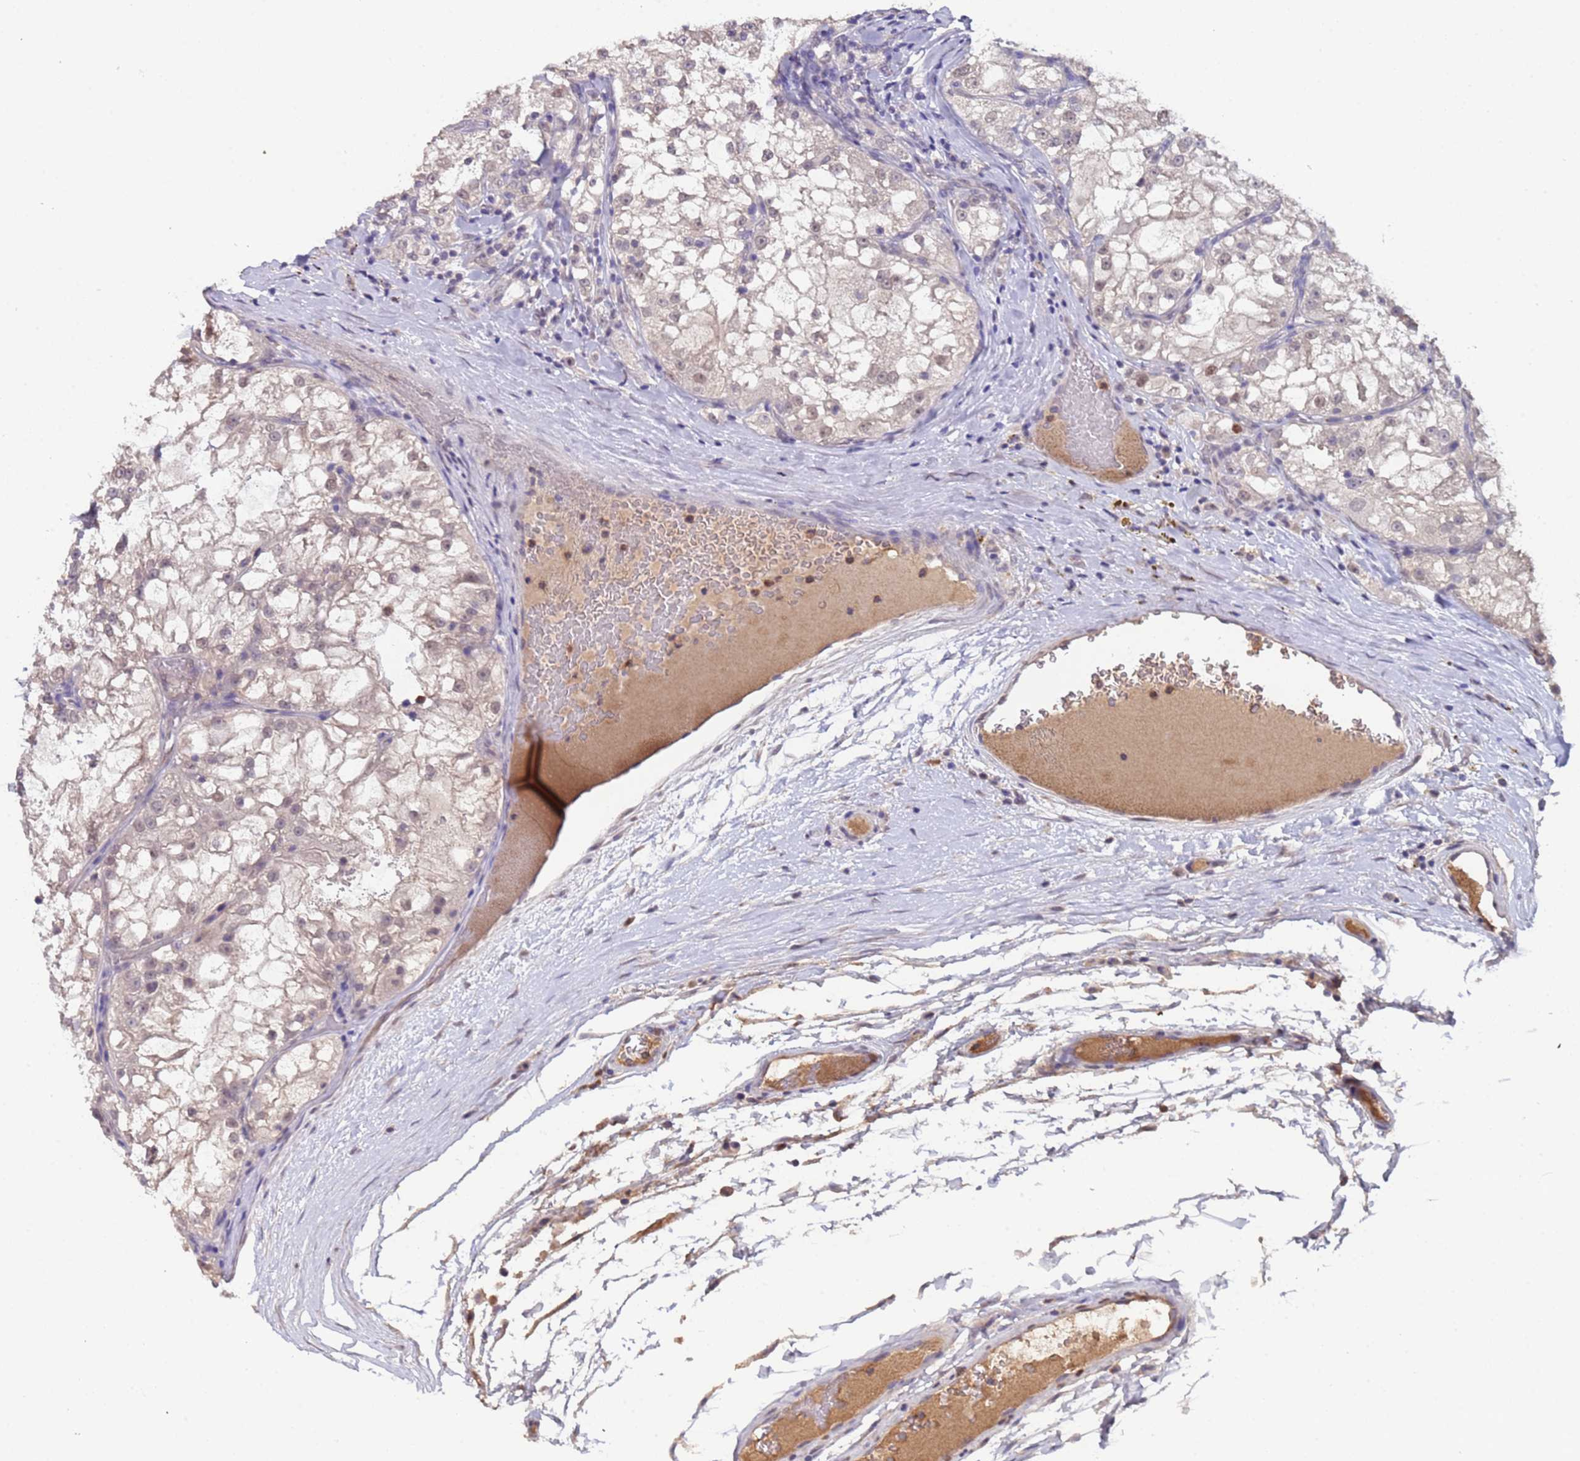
{"staining": {"intensity": "weak", "quantity": "<25%", "location": "nuclear"}, "tissue": "renal cancer", "cell_type": "Tumor cells", "image_type": "cancer", "snomed": [{"axis": "morphology", "description": "Adenocarcinoma, NOS"}, {"axis": "topography", "description": "Kidney"}], "caption": "Immunohistochemistry micrograph of human renal cancer stained for a protein (brown), which displays no expression in tumor cells.", "gene": "ZNF248", "patient": {"sex": "female", "age": 72}}